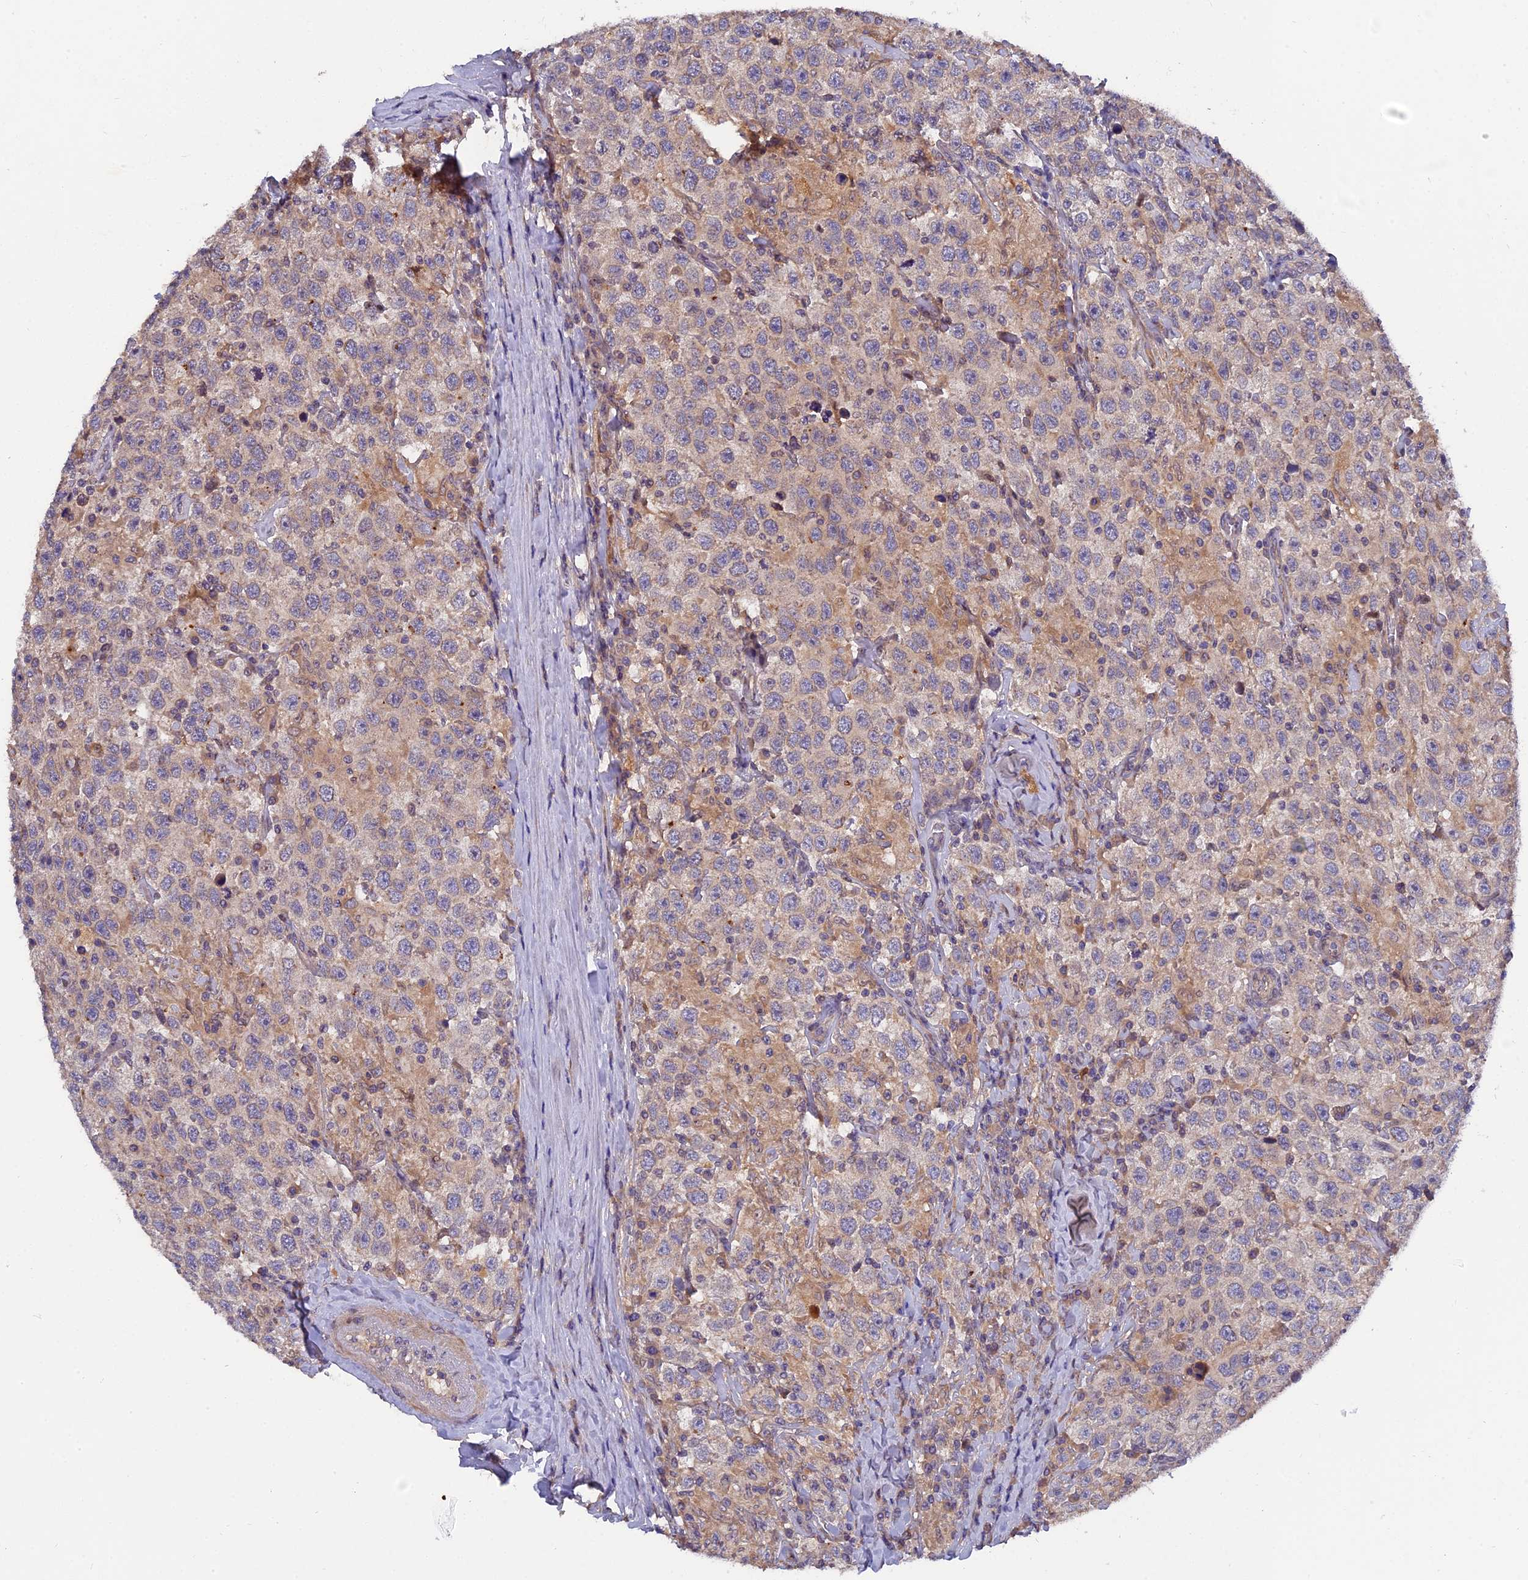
{"staining": {"intensity": "weak", "quantity": "<25%", "location": "cytoplasmic/membranous"}, "tissue": "testis cancer", "cell_type": "Tumor cells", "image_type": "cancer", "snomed": [{"axis": "morphology", "description": "Seminoma, NOS"}, {"axis": "topography", "description": "Testis"}], "caption": "Immunohistochemistry (IHC) photomicrograph of human testis cancer stained for a protein (brown), which displays no staining in tumor cells.", "gene": "ZCCHC2", "patient": {"sex": "male", "age": 41}}